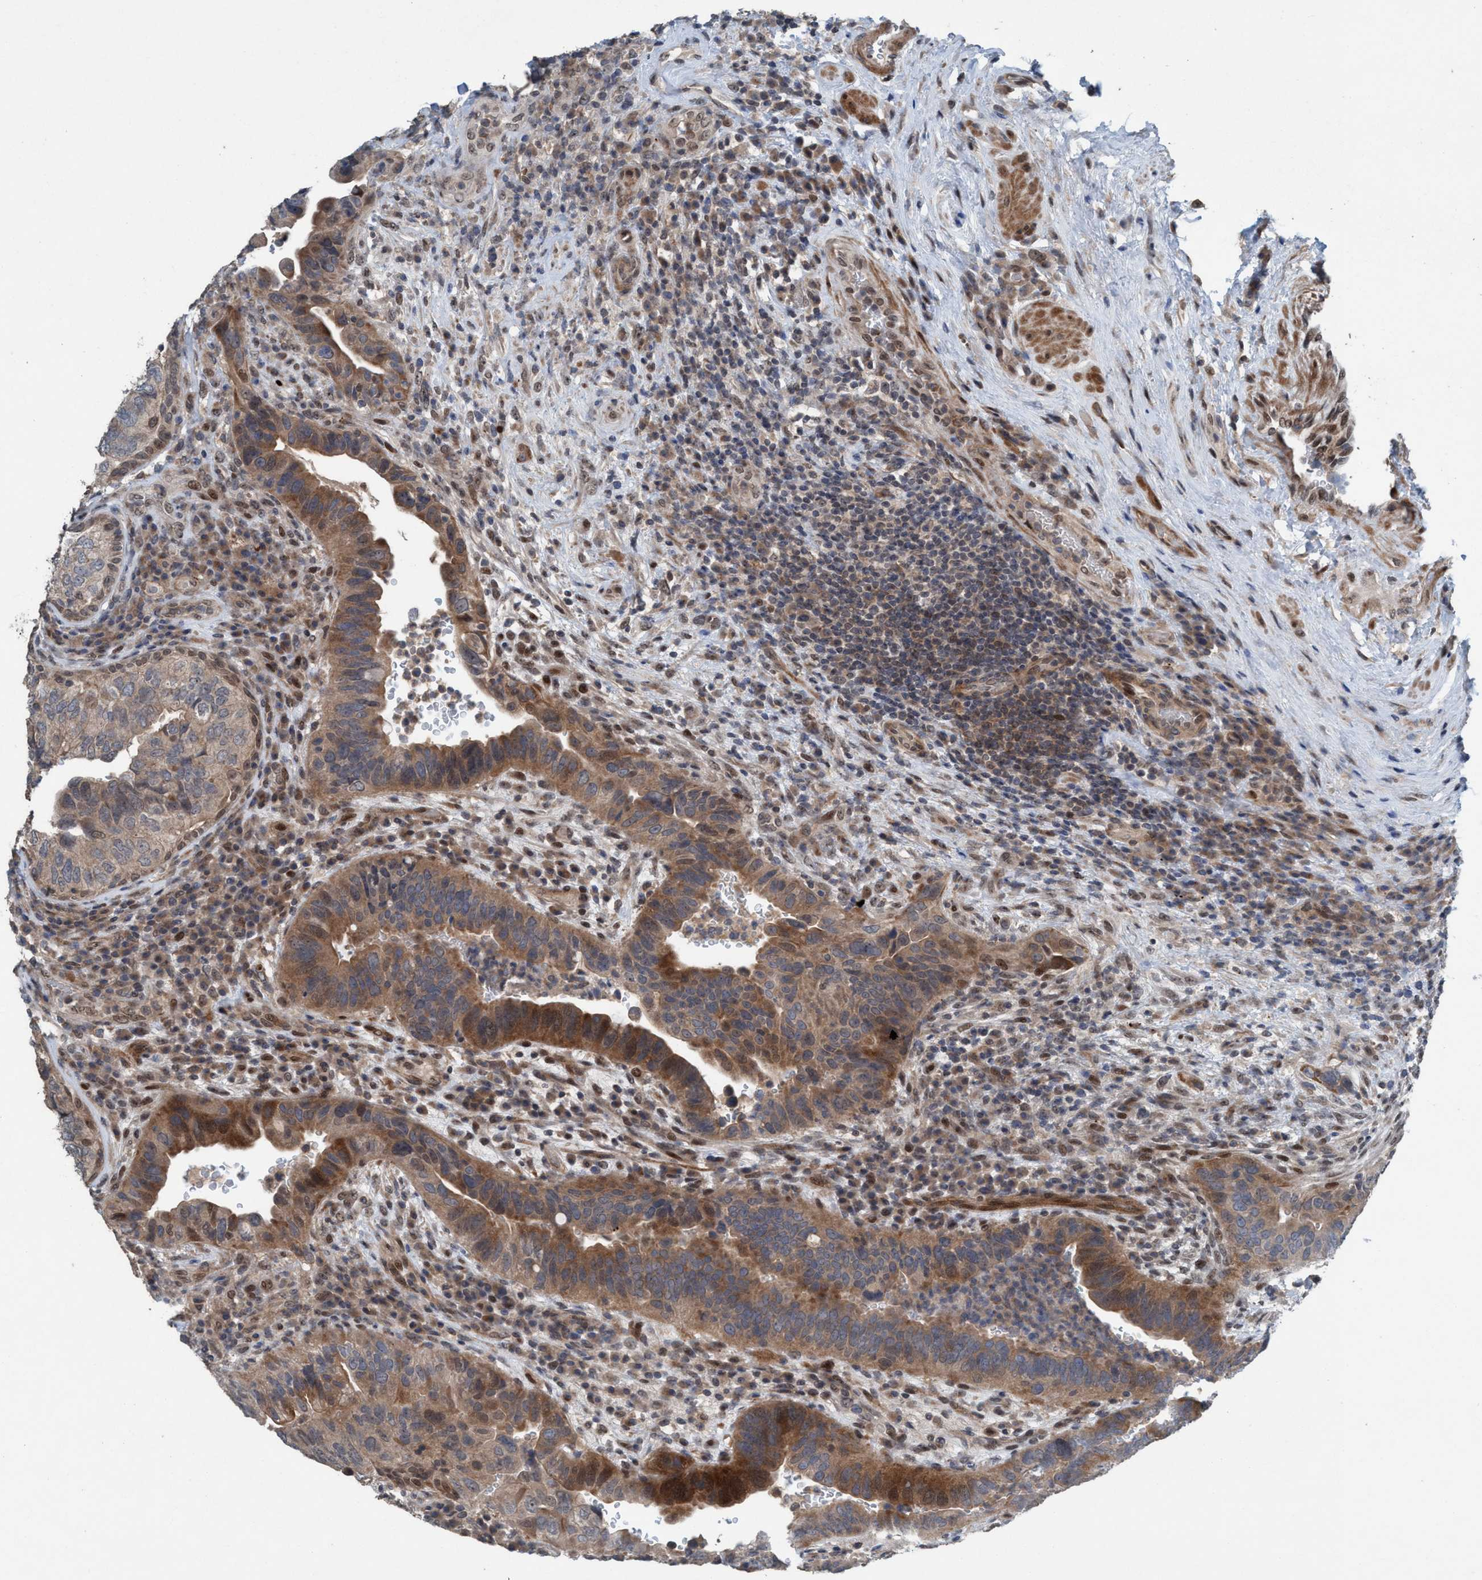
{"staining": {"intensity": "strong", "quantity": ">75%", "location": "cytoplasmic/membranous"}, "tissue": "urothelial cancer", "cell_type": "Tumor cells", "image_type": "cancer", "snomed": [{"axis": "morphology", "description": "Urothelial carcinoma, High grade"}, {"axis": "topography", "description": "Urinary bladder"}], "caption": "IHC image of human high-grade urothelial carcinoma stained for a protein (brown), which reveals high levels of strong cytoplasmic/membranous staining in about >75% of tumor cells.", "gene": "NISCH", "patient": {"sex": "female", "age": 82}}